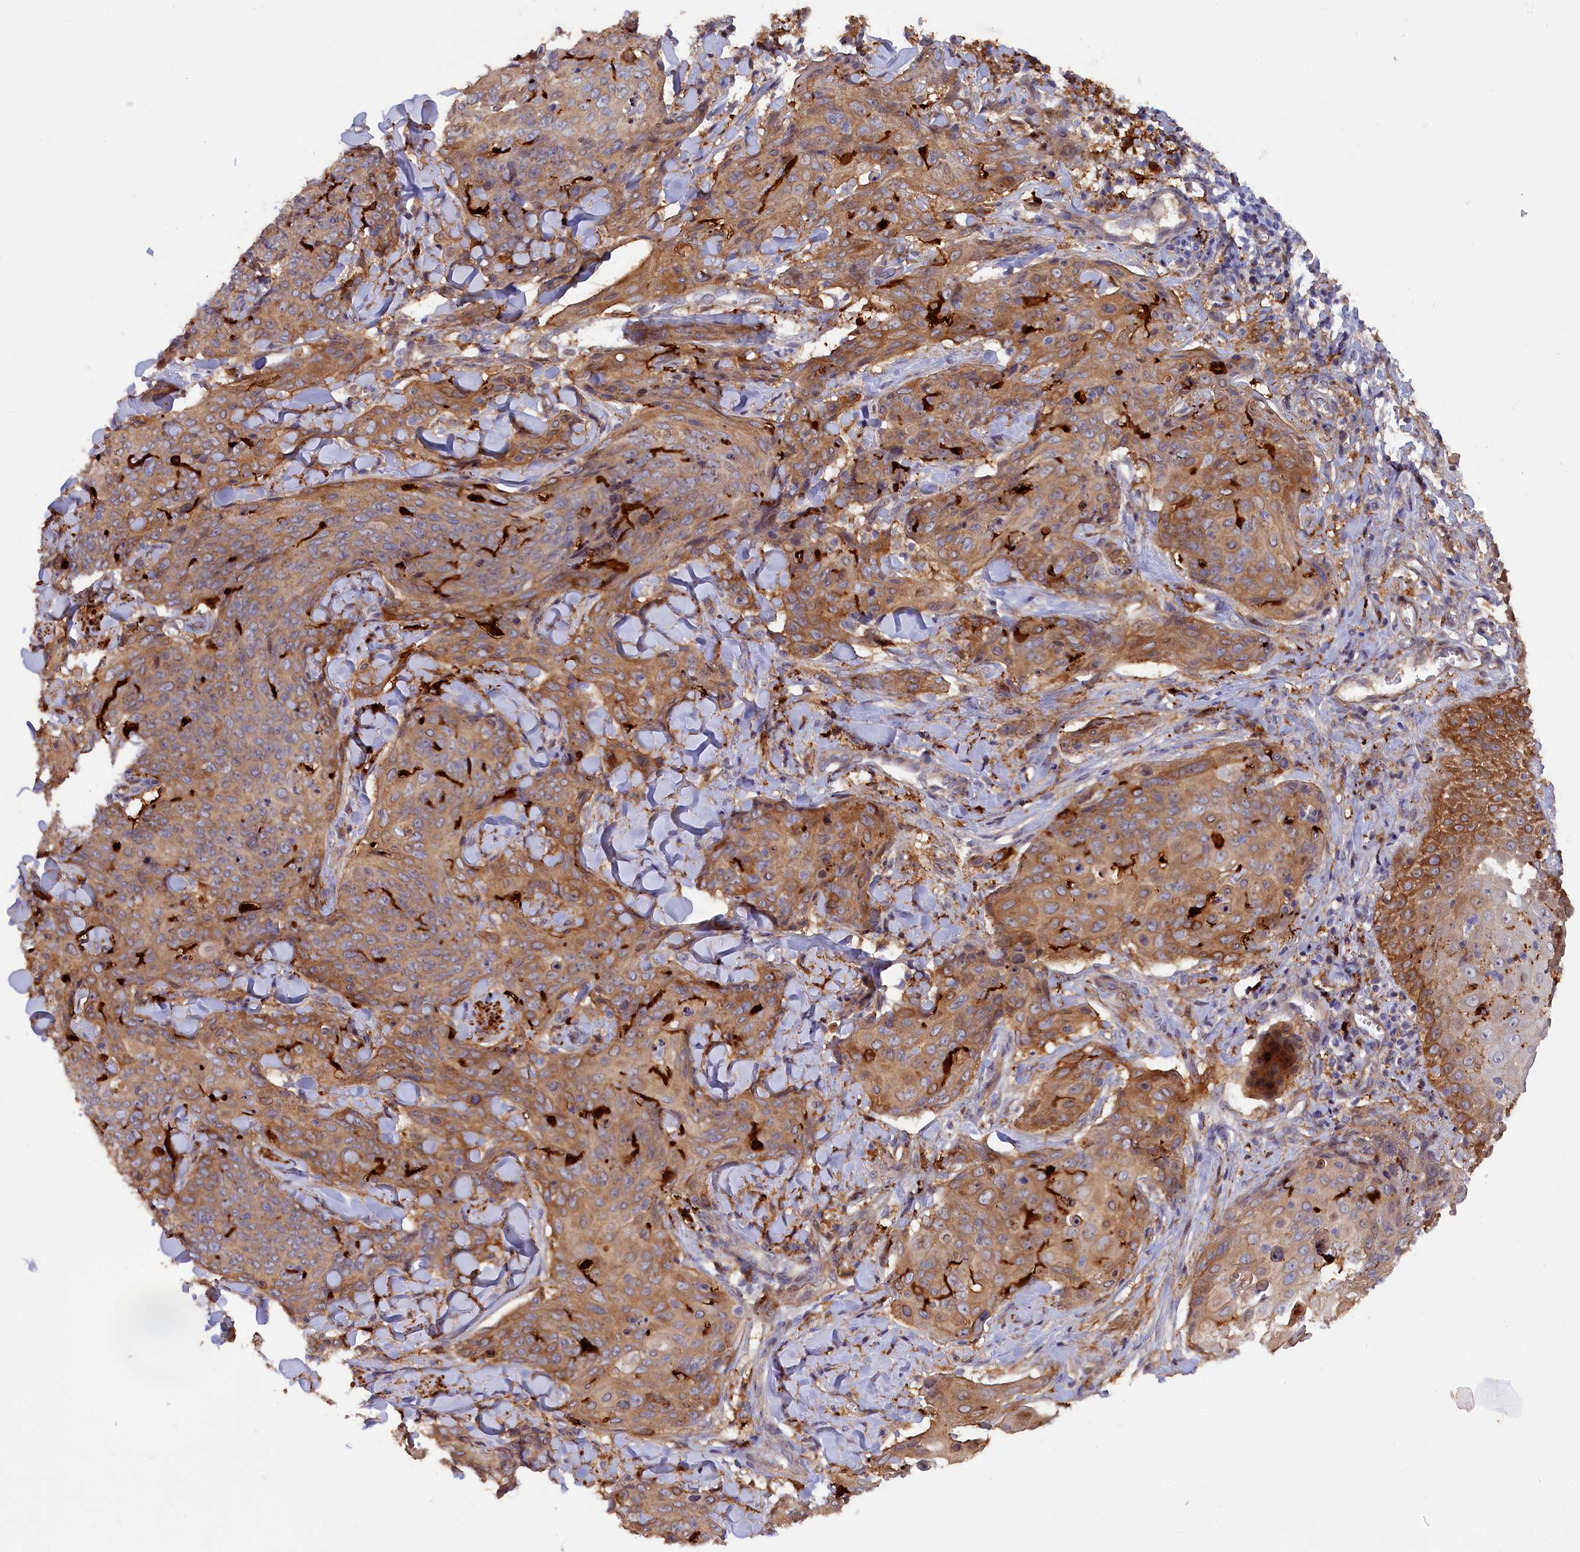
{"staining": {"intensity": "moderate", "quantity": "25%-75%", "location": "cytoplasmic/membranous"}, "tissue": "skin cancer", "cell_type": "Tumor cells", "image_type": "cancer", "snomed": [{"axis": "morphology", "description": "Squamous cell carcinoma, NOS"}, {"axis": "topography", "description": "Skin"}, {"axis": "topography", "description": "Vulva"}], "caption": "Immunohistochemistry (IHC) of skin cancer reveals medium levels of moderate cytoplasmic/membranous expression in approximately 25%-75% of tumor cells.", "gene": "FERMT1", "patient": {"sex": "female", "age": 85}}